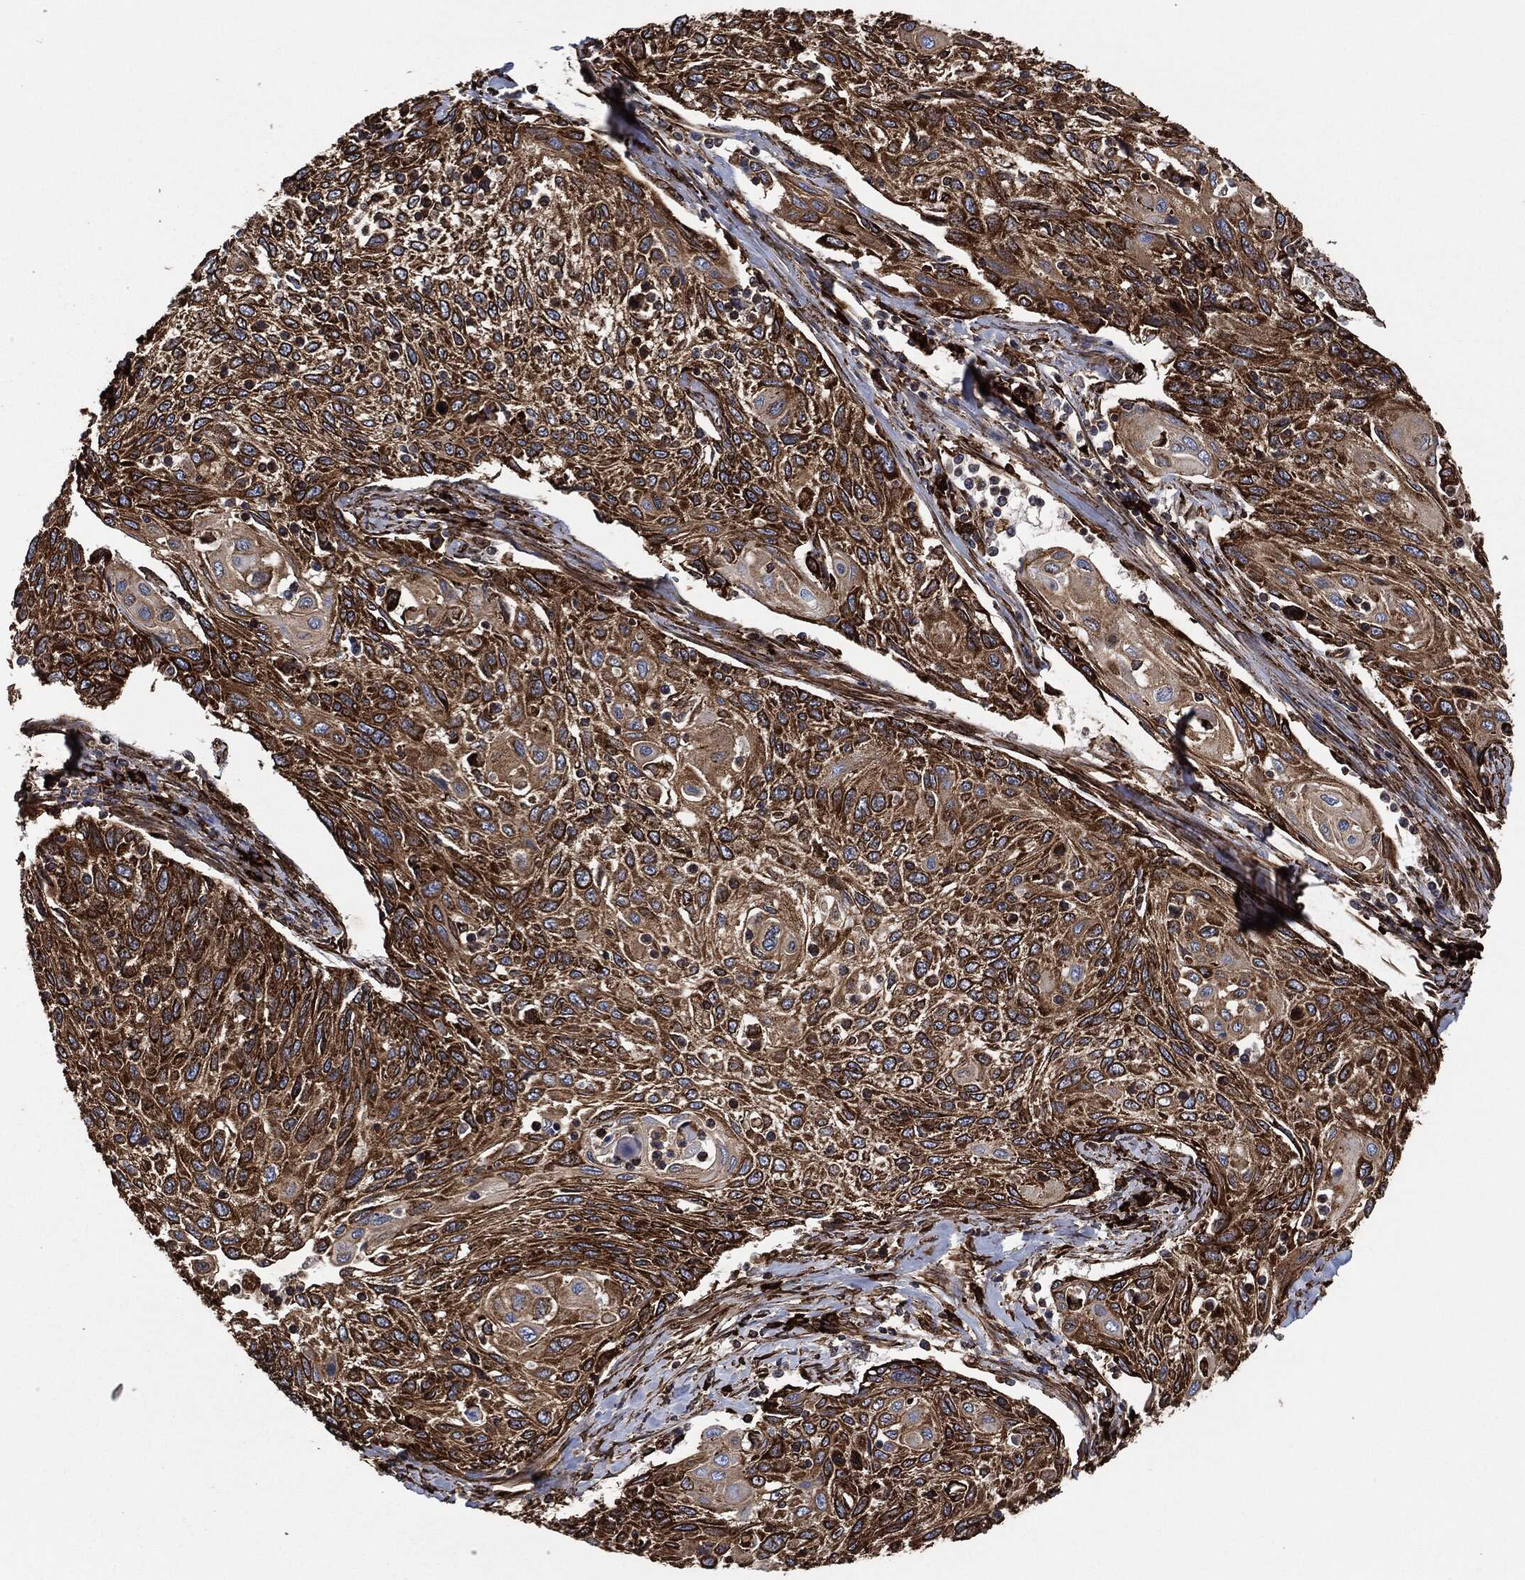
{"staining": {"intensity": "strong", "quantity": ">75%", "location": "cytoplasmic/membranous"}, "tissue": "cervical cancer", "cell_type": "Tumor cells", "image_type": "cancer", "snomed": [{"axis": "morphology", "description": "Squamous cell carcinoma, NOS"}, {"axis": "topography", "description": "Cervix"}], "caption": "Protein expression analysis of human cervical cancer (squamous cell carcinoma) reveals strong cytoplasmic/membranous staining in about >75% of tumor cells.", "gene": "AMFR", "patient": {"sex": "female", "age": 70}}